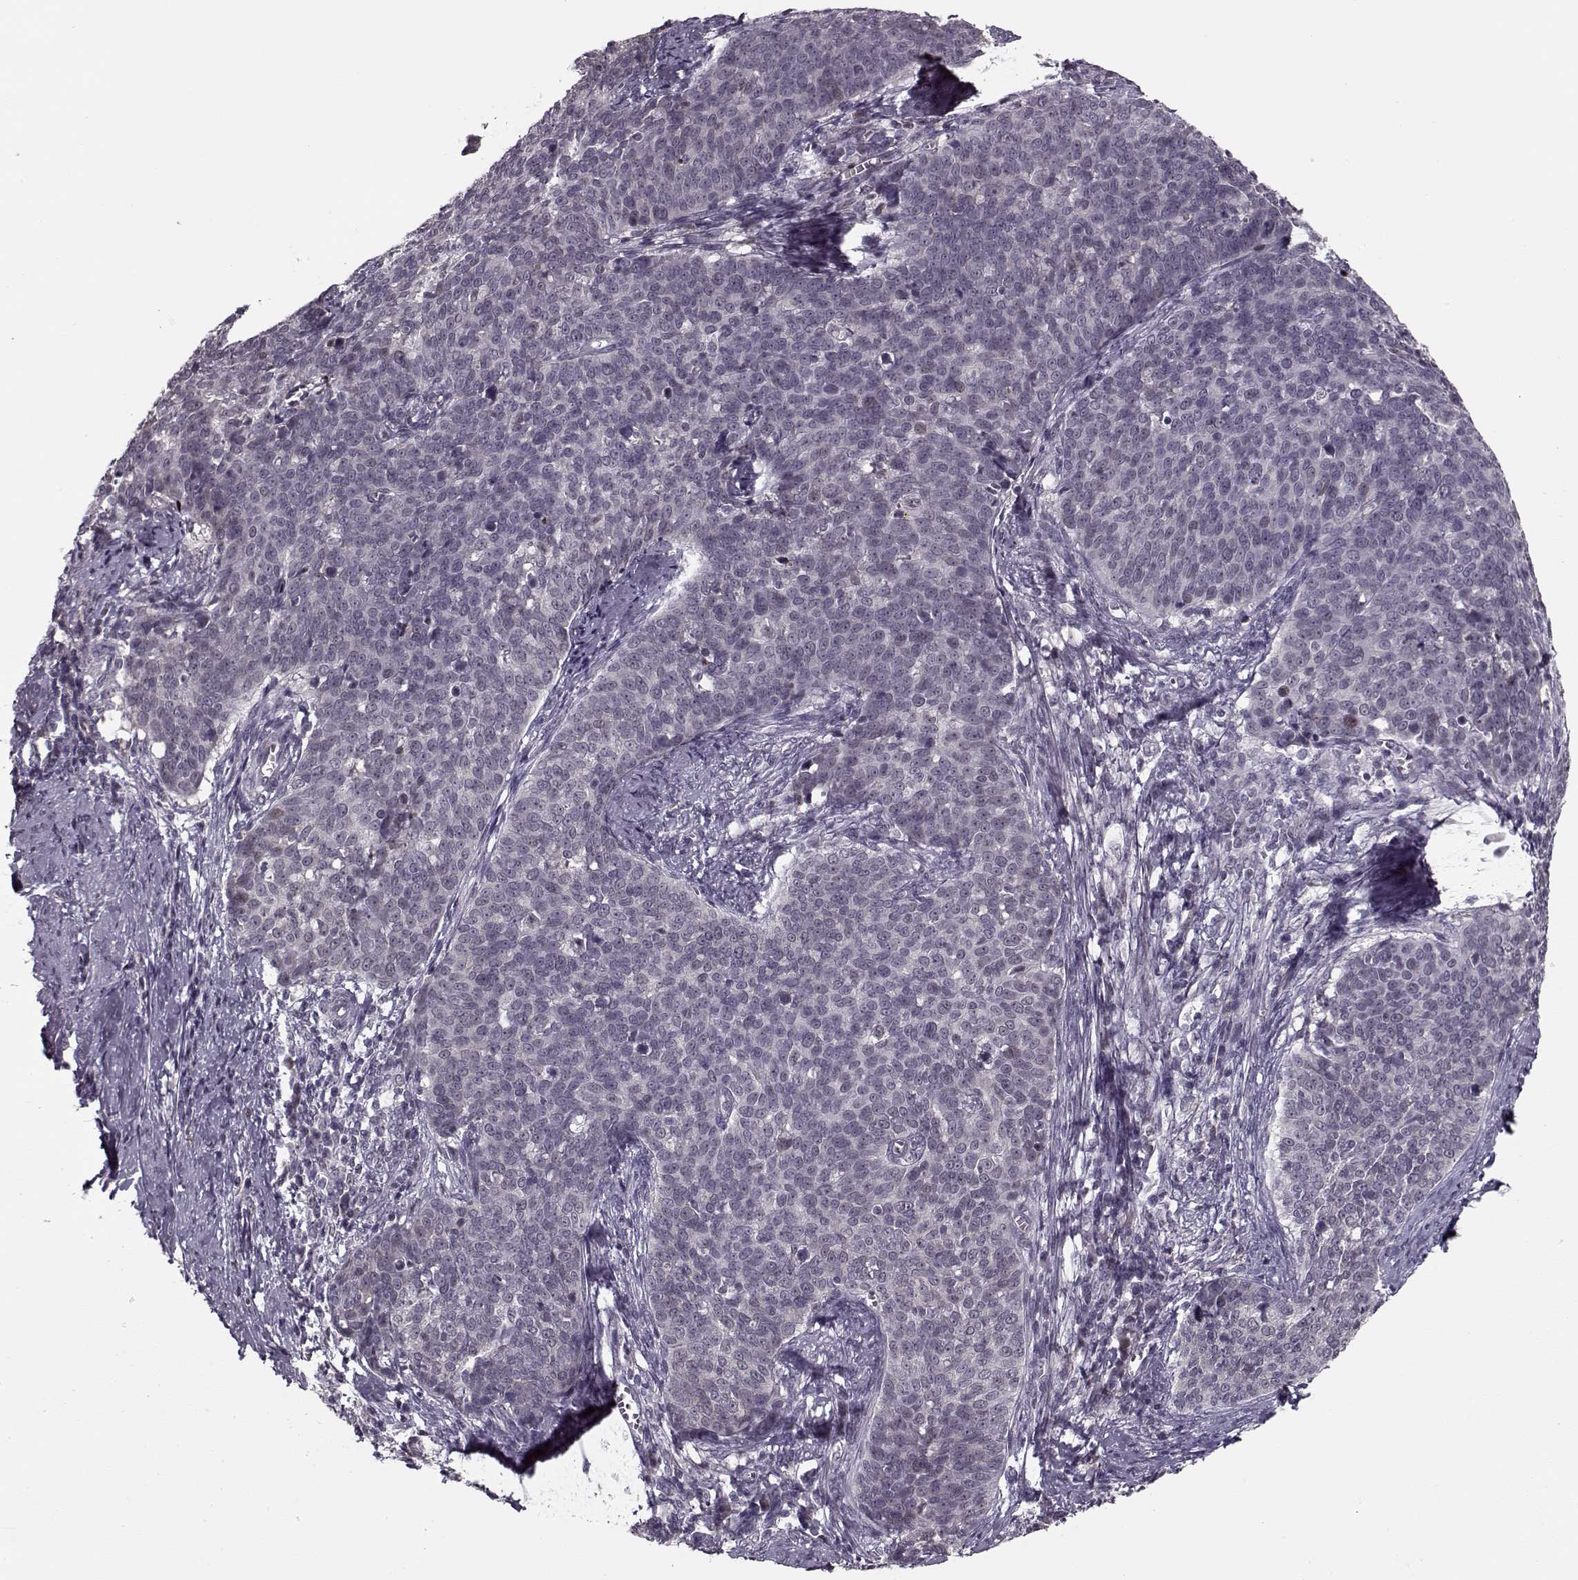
{"staining": {"intensity": "negative", "quantity": "none", "location": "none"}, "tissue": "cervical cancer", "cell_type": "Tumor cells", "image_type": "cancer", "snomed": [{"axis": "morphology", "description": "Squamous cell carcinoma, NOS"}, {"axis": "topography", "description": "Cervix"}], "caption": "Immunohistochemistry (IHC) photomicrograph of human cervical squamous cell carcinoma stained for a protein (brown), which exhibits no staining in tumor cells.", "gene": "DNAI3", "patient": {"sex": "female", "age": 39}}